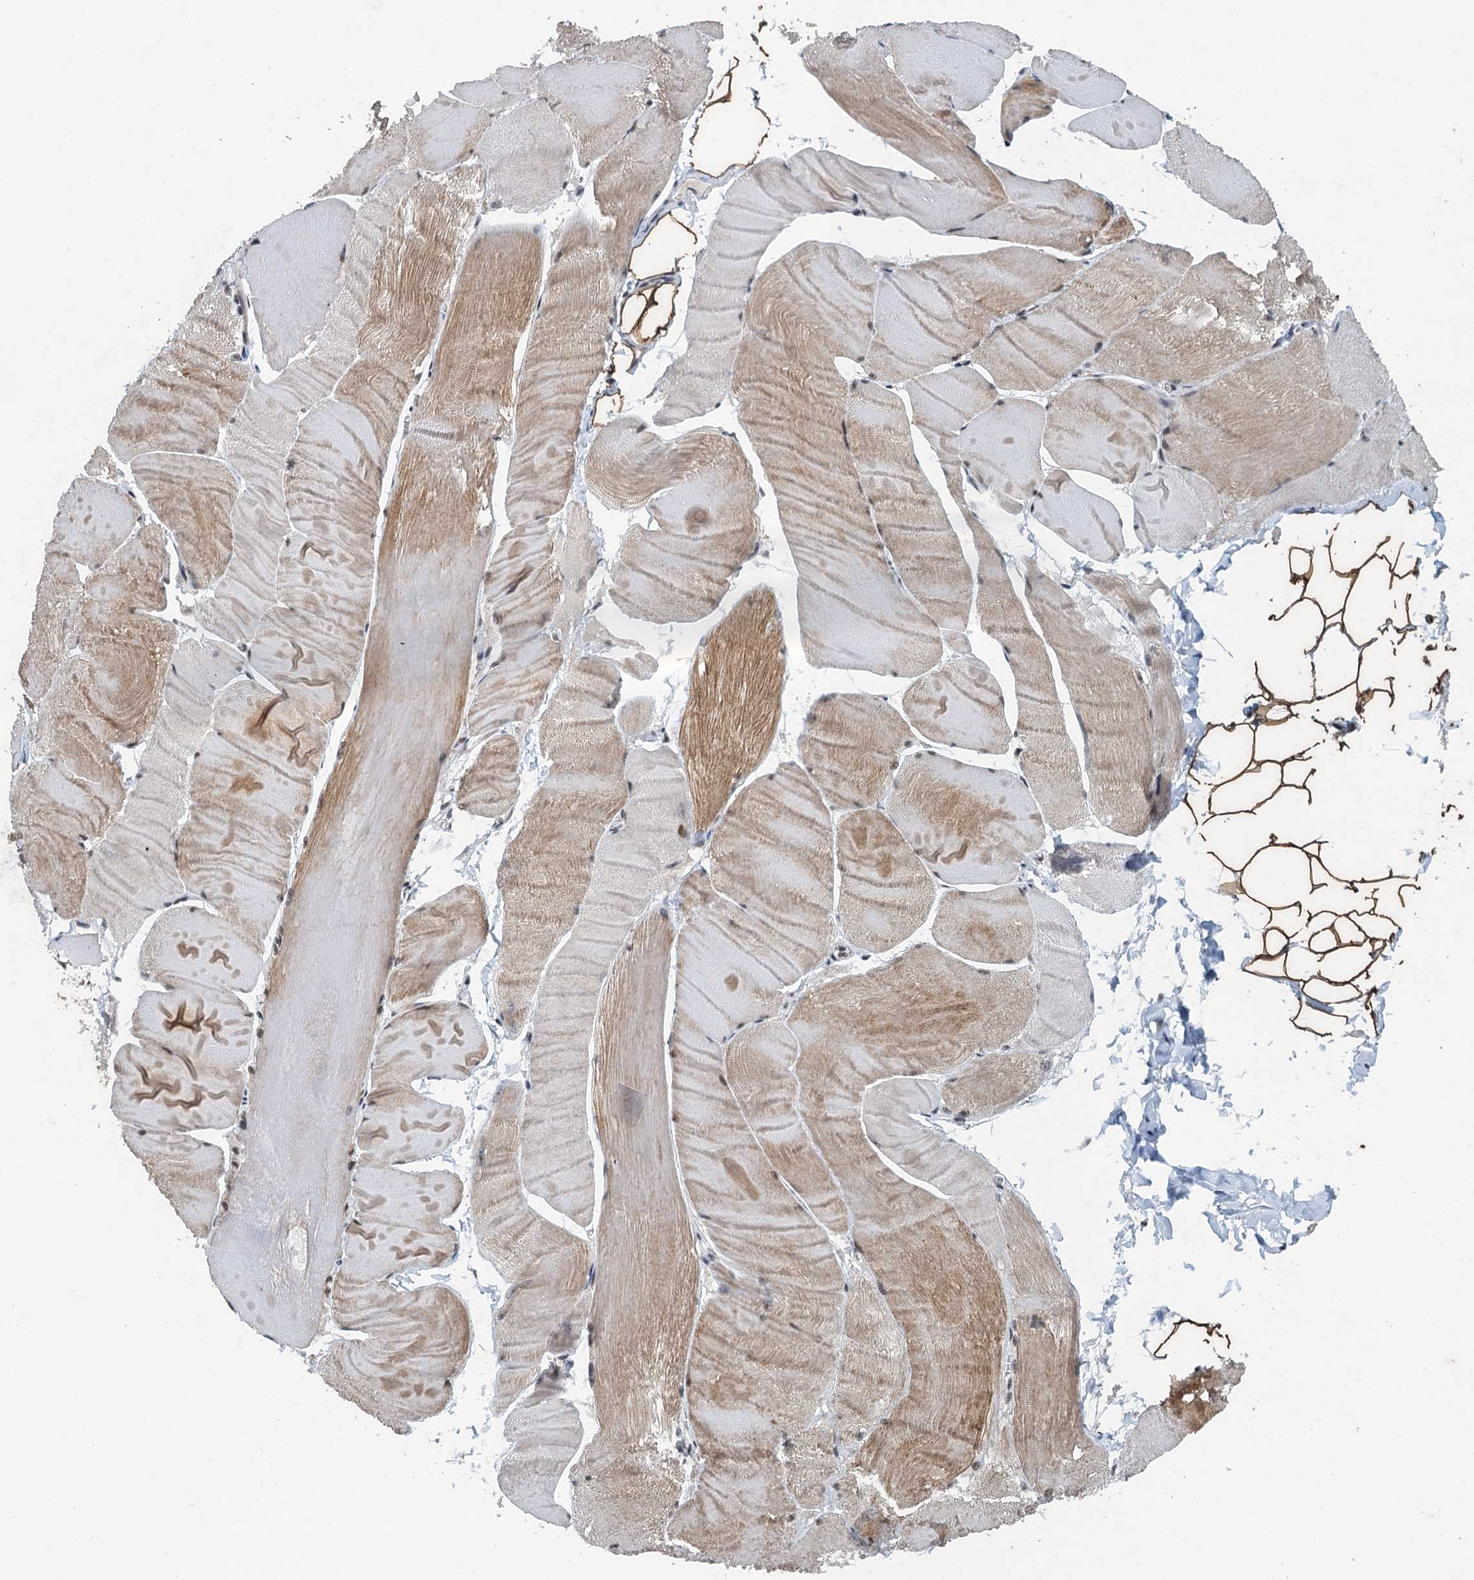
{"staining": {"intensity": "moderate", "quantity": "25%-75%", "location": "cytoplasmic/membranous"}, "tissue": "skeletal muscle", "cell_type": "Myocytes", "image_type": "normal", "snomed": [{"axis": "morphology", "description": "Normal tissue, NOS"}, {"axis": "morphology", "description": "Basal cell carcinoma"}, {"axis": "topography", "description": "Skeletal muscle"}], "caption": "Myocytes show medium levels of moderate cytoplasmic/membranous staining in approximately 25%-75% of cells in normal human skeletal muscle. The protein is stained brown, and the nuclei are stained in blue (DAB IHC with brightfield microscopy, high magnification).", "gene": "MTA3", "patient": {"sex": "female", "age": 64}}